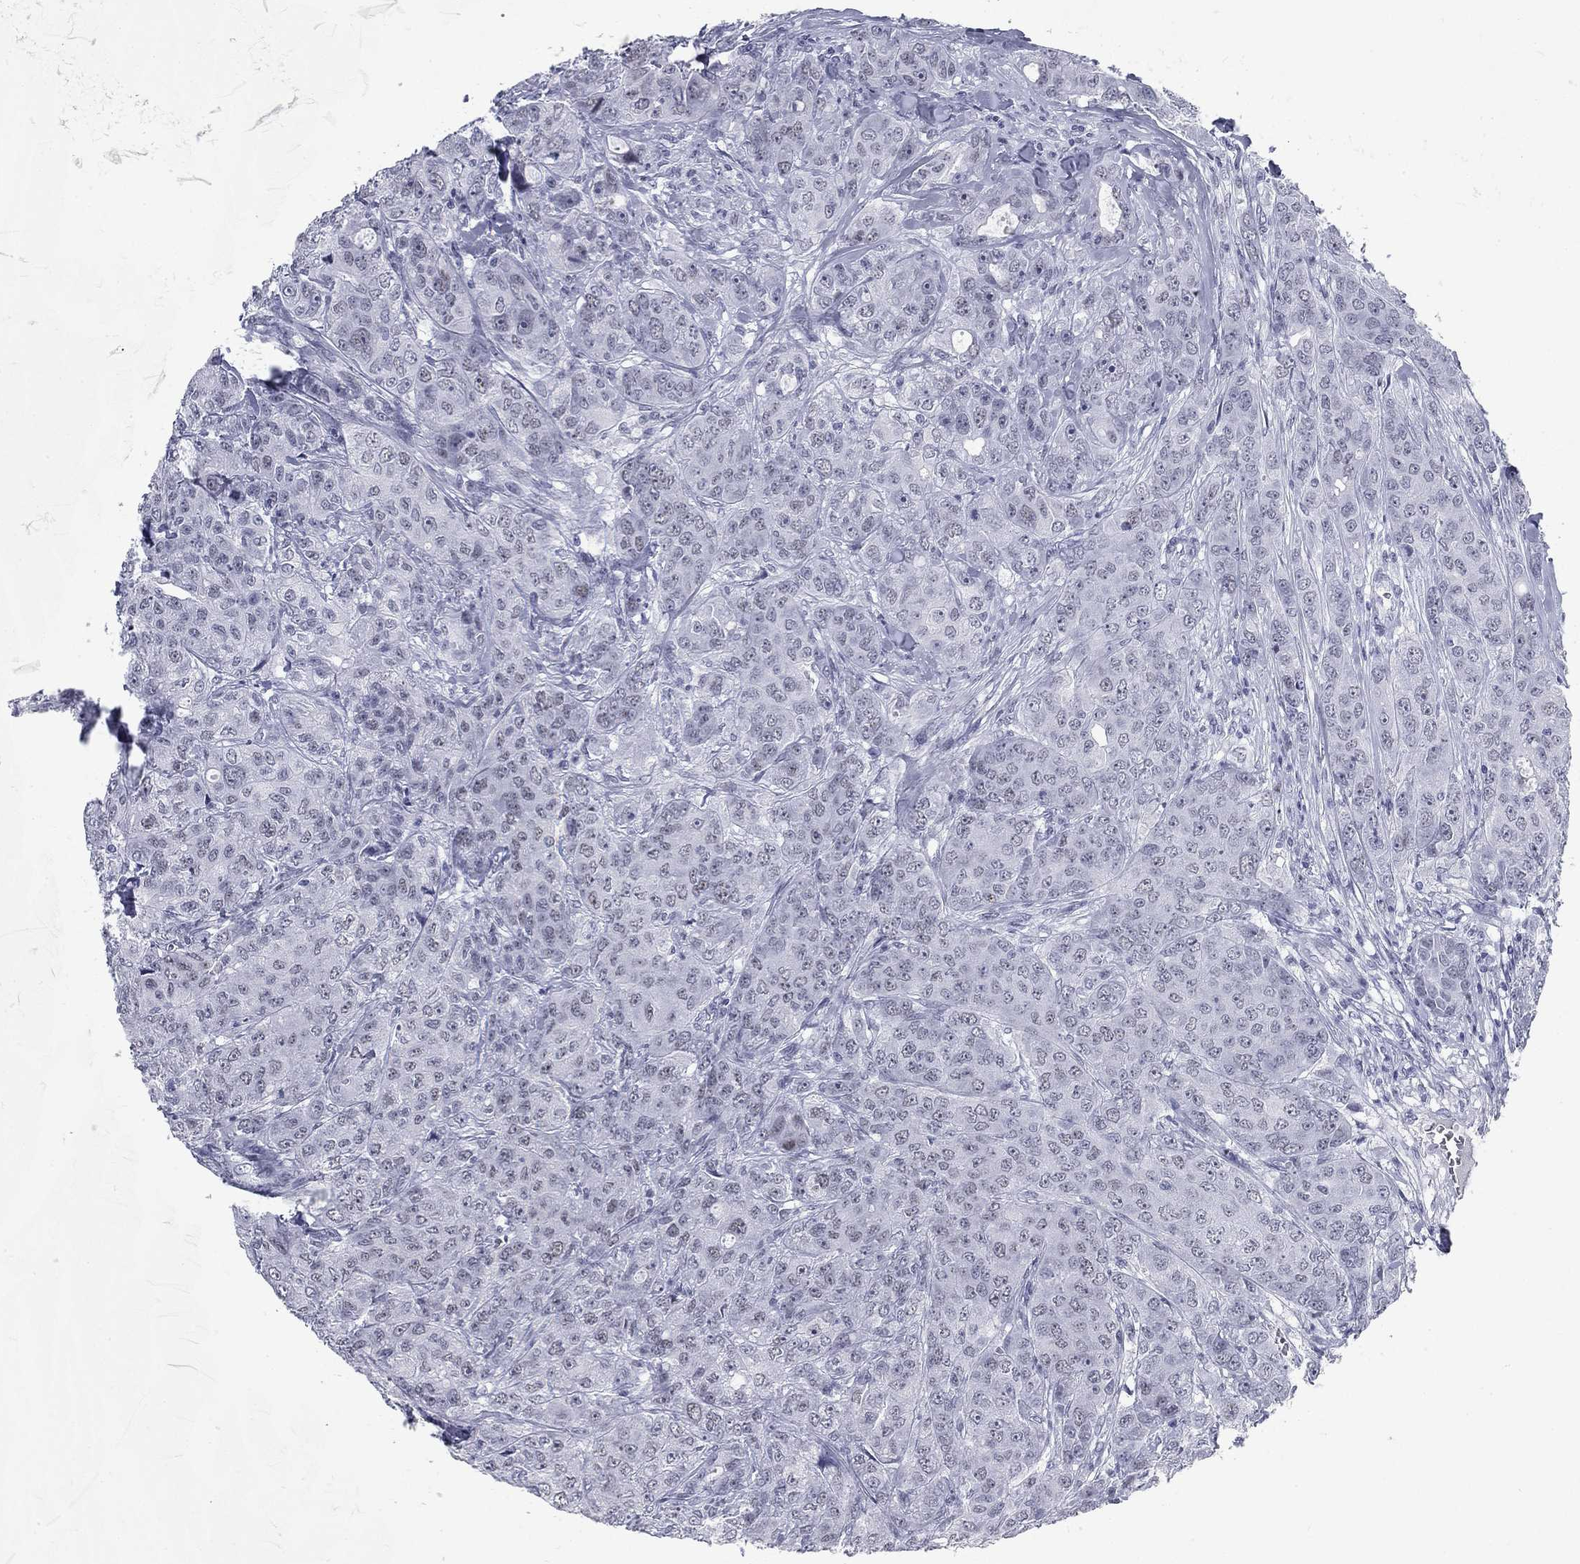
{"staining": {"intensity": "negative", "quantity": "none", "location": "none"}, "tissue": "breast cancer", "cell_type": "Tumor cells", "image_type": "cancer", "snomed": [{"axis": "morphology", "description": "Duct carcinoma"}, {"axis": "topography", "description": "Breast"}], "caption": "Immunohistochemistry histopathology image of human breast cancer (invasive ductal carcinoma) stained for a protein (brown), which reveals no staining in tumor cells. (DAB (3,3'-diaminobenzidine) immunohistochemistry (IHC) visualized using brightfield microscopy, high magnification).", "gene": "ASF1B", "patient": {"sex": "female", "age": 43}}